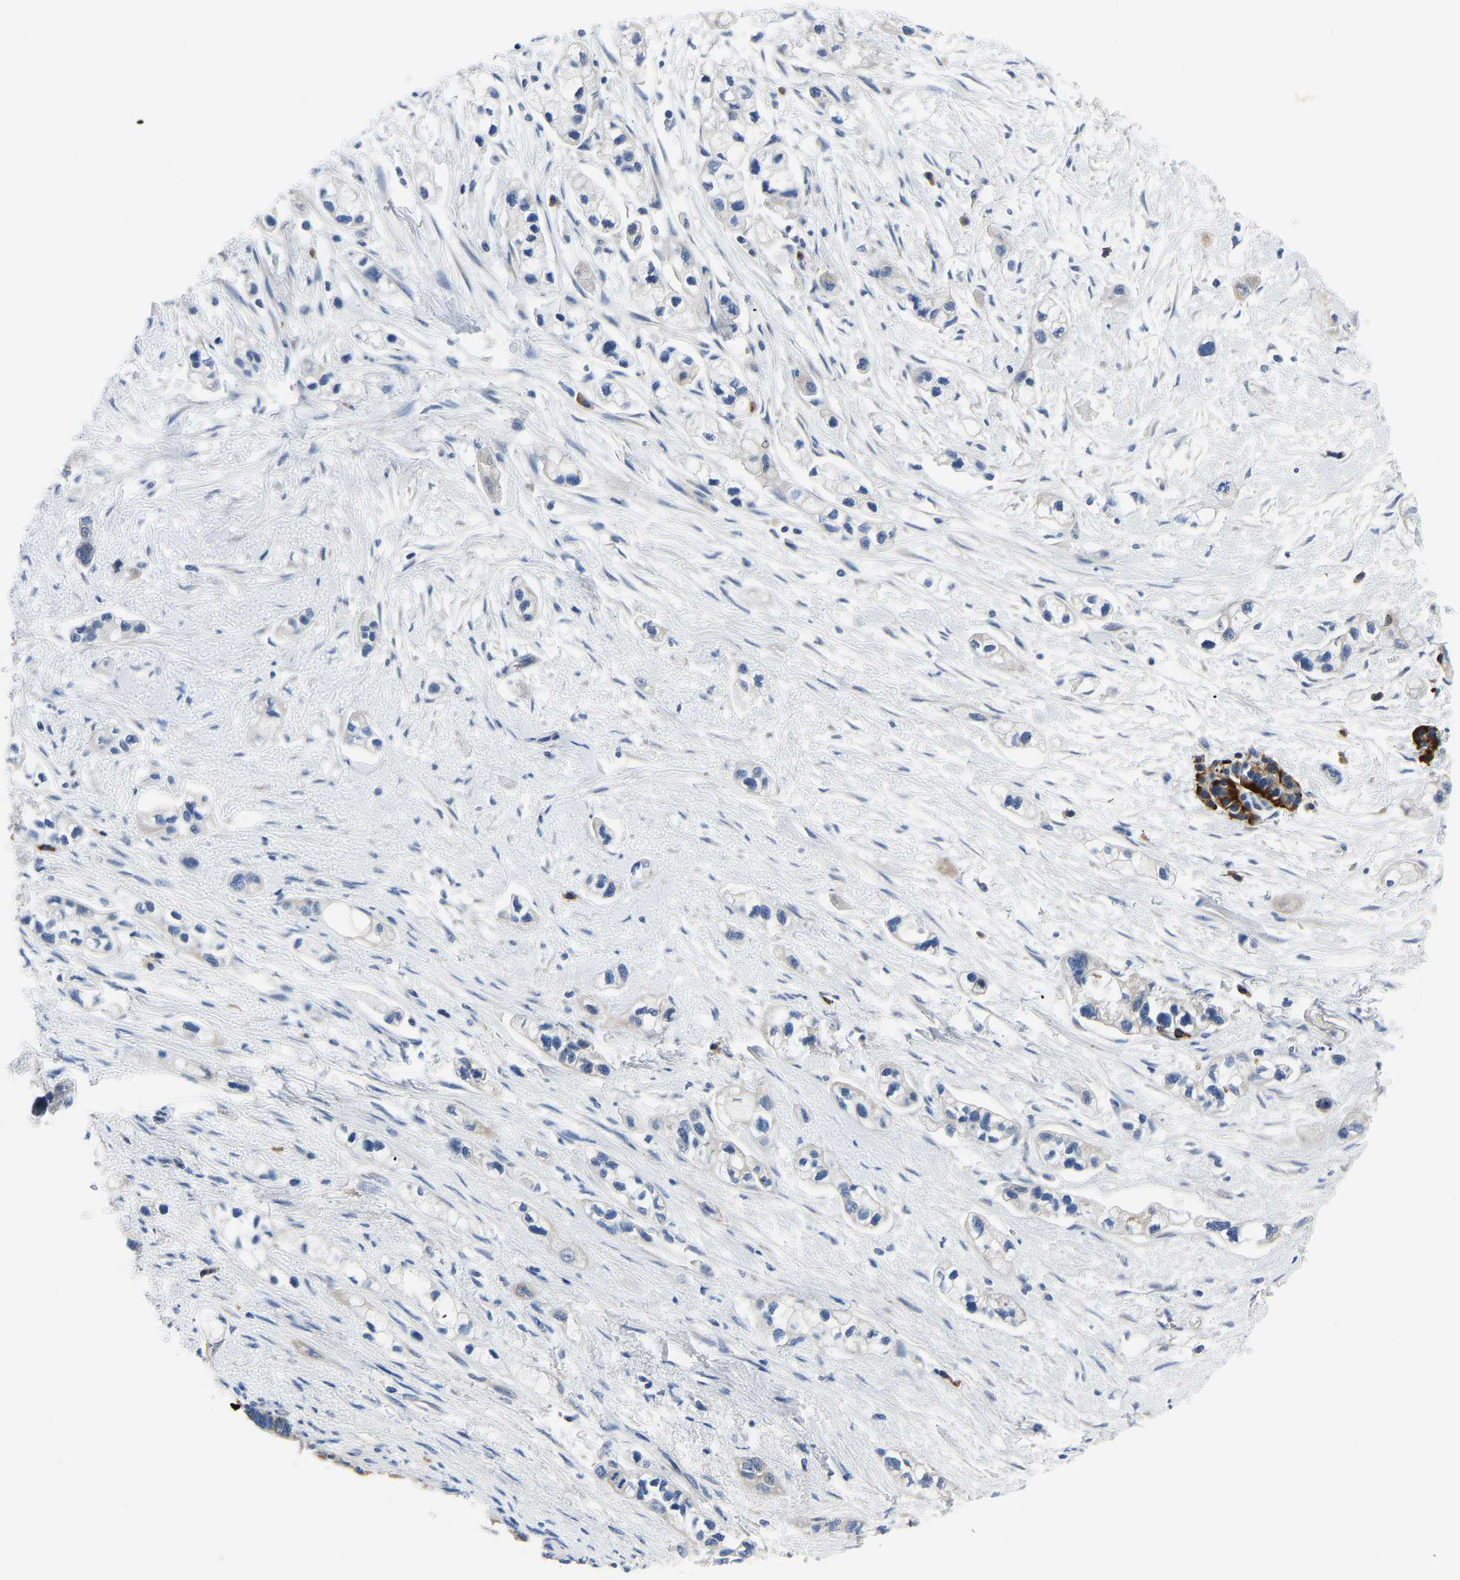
{"staining": {"intensity": "negative", "quantity": "none", "location": "none"}, "tissue": "pancreatic cancer", "cell_type": "Tumor cells", "image_type": "cancer", "snomed": [{"axis": "morphology", "description": "Adenocarcinoma, NOS"}, {"axis": "topography", "description": "Pancreas"}], "caption": "Image shows no significant protein positivity in tumor cells of pancreatic cancer (adenocarcinoma).", "gene": "TOR1B", "patient": {"sex": "male", "age": 74}}